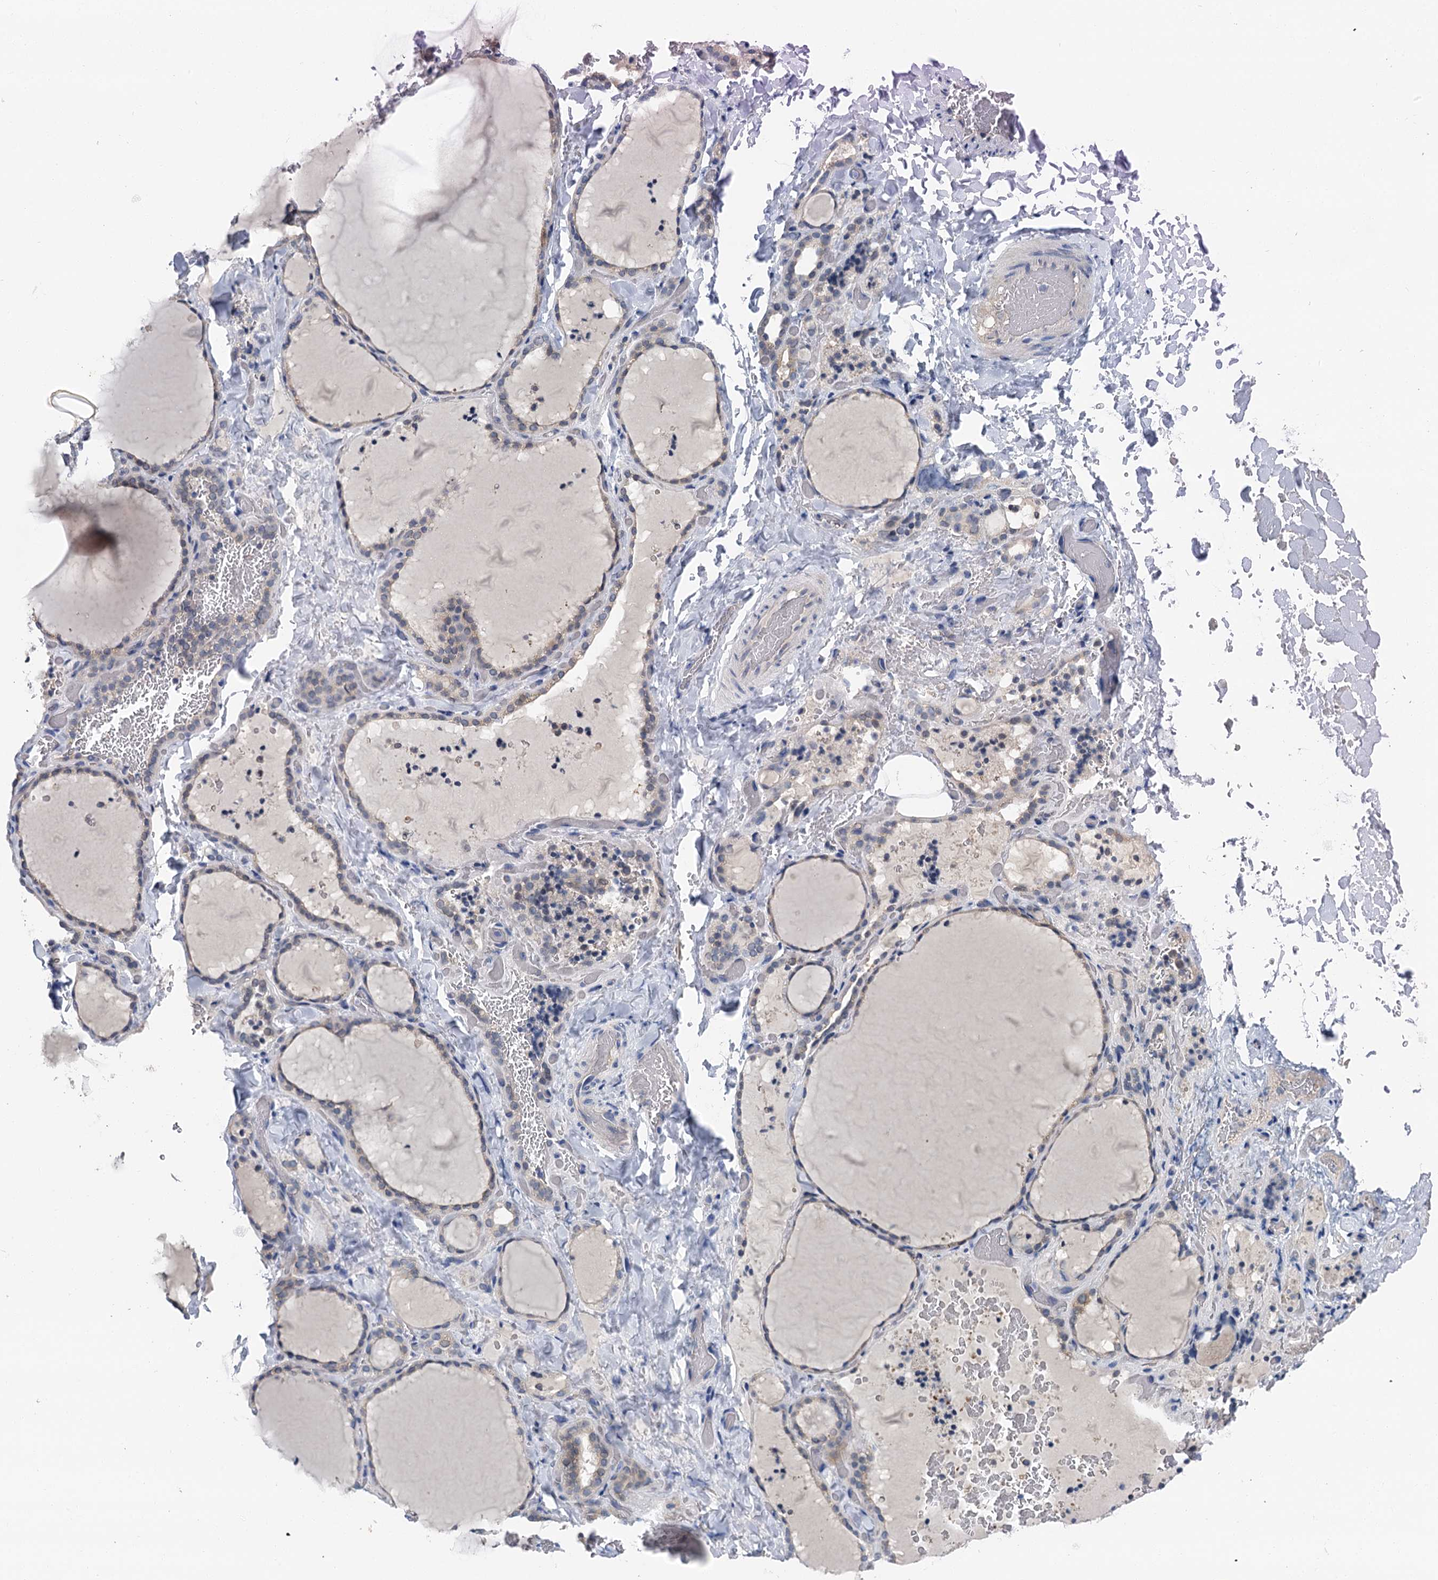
{"staining": {"intensity": "weak", "quantity": "25%-75%", "location": "nuclear"}, "tissue": "thyroid gland", "cell_type": "Glandular cells", "image_type": "normal", "snomed": [{"axis": "morphology", "description": "Normal tissue, NOS"}, {"axis": "topography", "description": "Thyroid gland"}], "caption": "Immunohistochemical staining of benign thyroid gland demonstrates weak nuclear protein staining in about 25%-75% of glandular cells.", "gene": "SPINK9", "patient": {"sex": "female", "age": 22}}